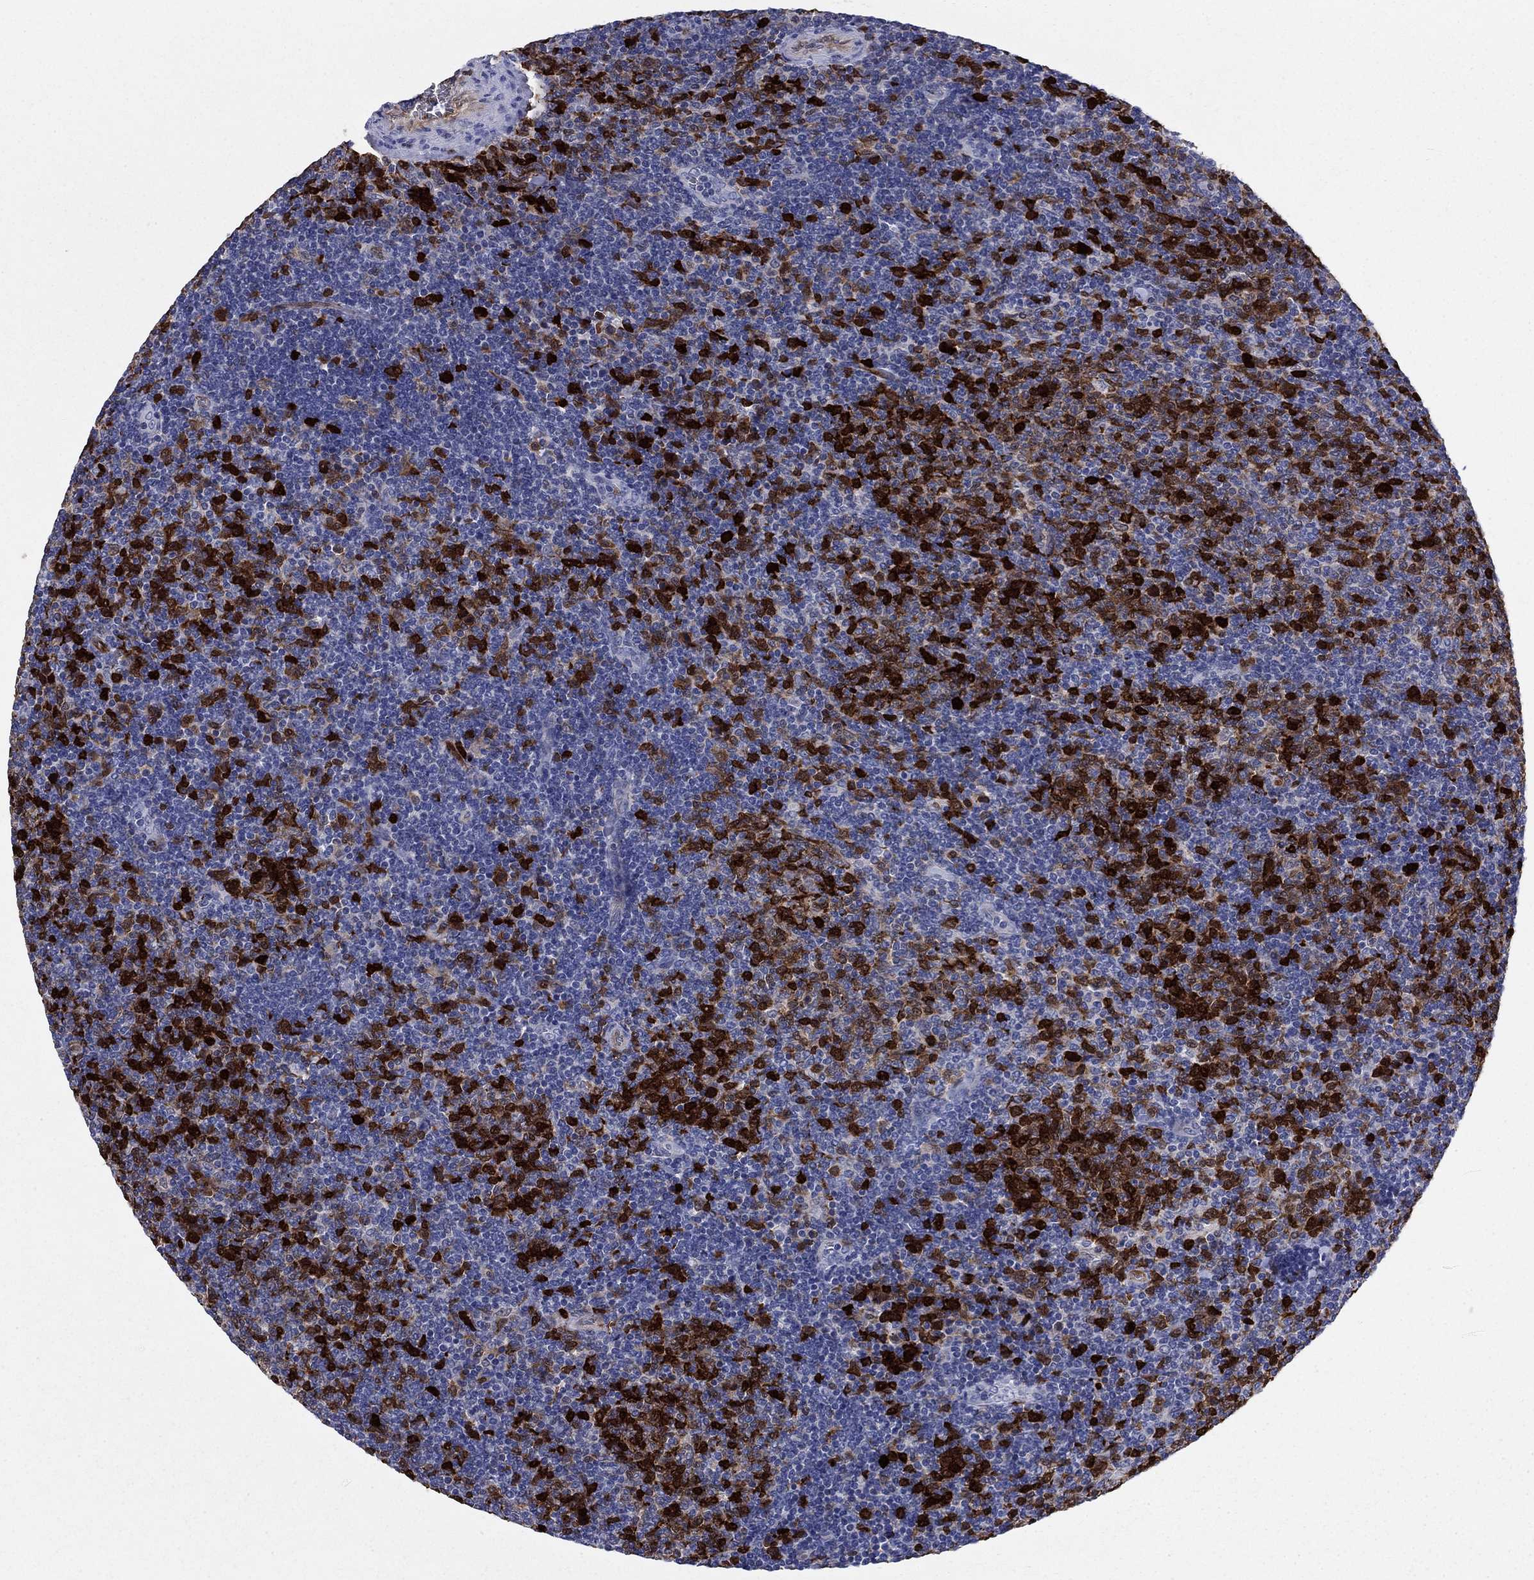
{"staining": {"intensity": "strong", "quantity": "25%-75%", "location": "cytoplasmic/membranous,nuclear"}, "tissue": "lymphoma", "cell_type": "Tumor cells", "image_type": "cancer", "snomed": [{"axis": "morphology", "description": "Malignant lymphoma, non-Hodgkin's type, Low grade"}, {"axis": "topography", "description": "Lymph node"}], "caption": "A brown stain shows strong cytoplasmic/membranous and nuclear expression of a protein in lymphoma tumor cells. Using DAB (3,3'-diaminobenzidine) (brown) and hematoxylin (blue) stains, captured at high magnification using brightfield microscopy.", "gene": "STMN1", "patient": {"sex": "male", "age": 52}}